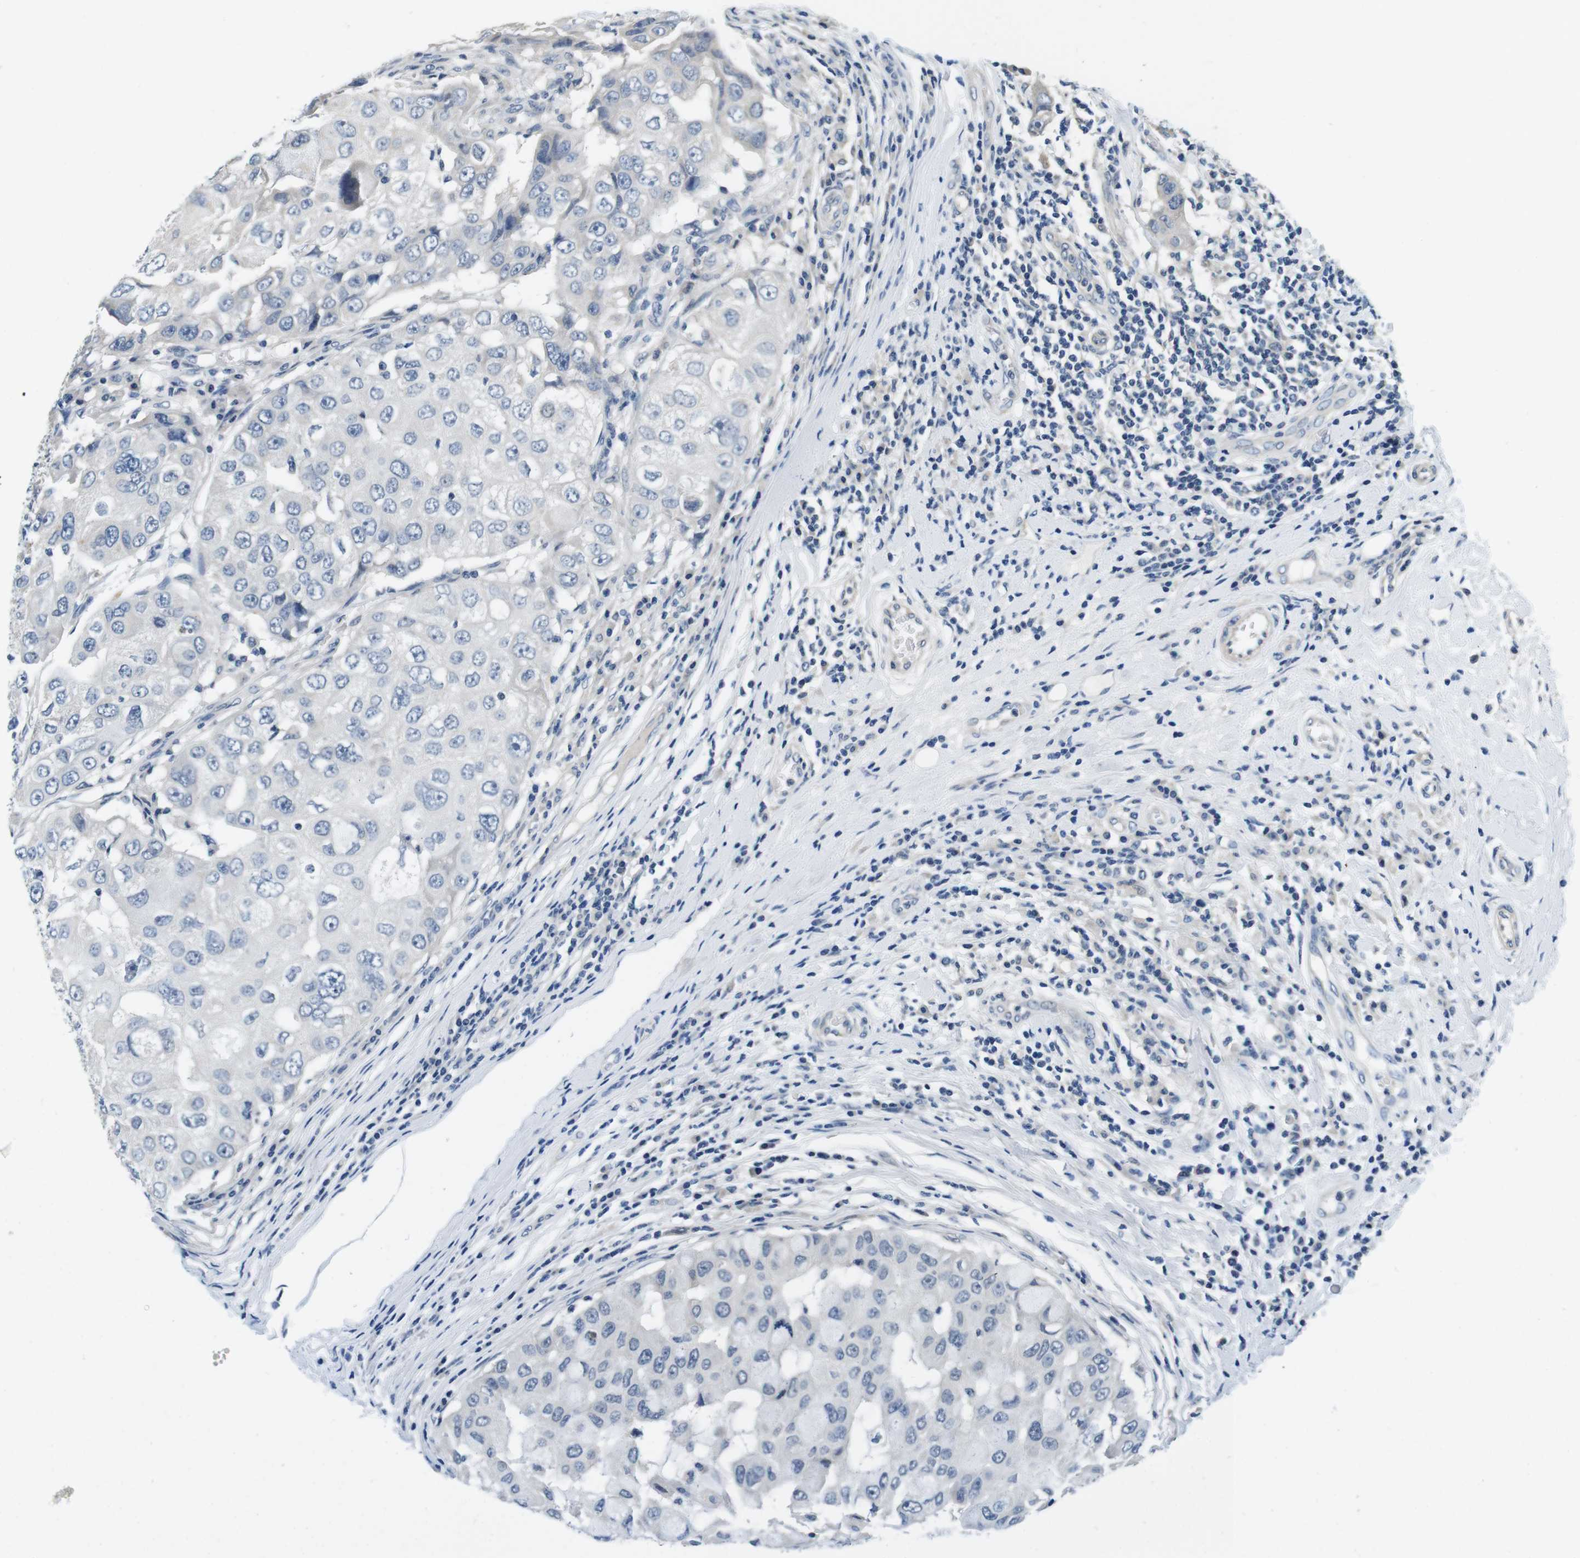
{"staining": {"intensity": "negative", "quantity": "none", "location": "none"}, "tissue": "breast cancer", "cell_type": "Tumor cells", "image_type": "cancer", "snomed": [{"axis": "morphology", "description": "Duct carcinoma"}, {"axis": "topography", "description": "Breast"}], "caption": "Breast cancer was stained to show a protein in brown. There is no significant expression in tumor cells.", "gene": "DTNA", "patient": {"sex": "female", "age": 27}}